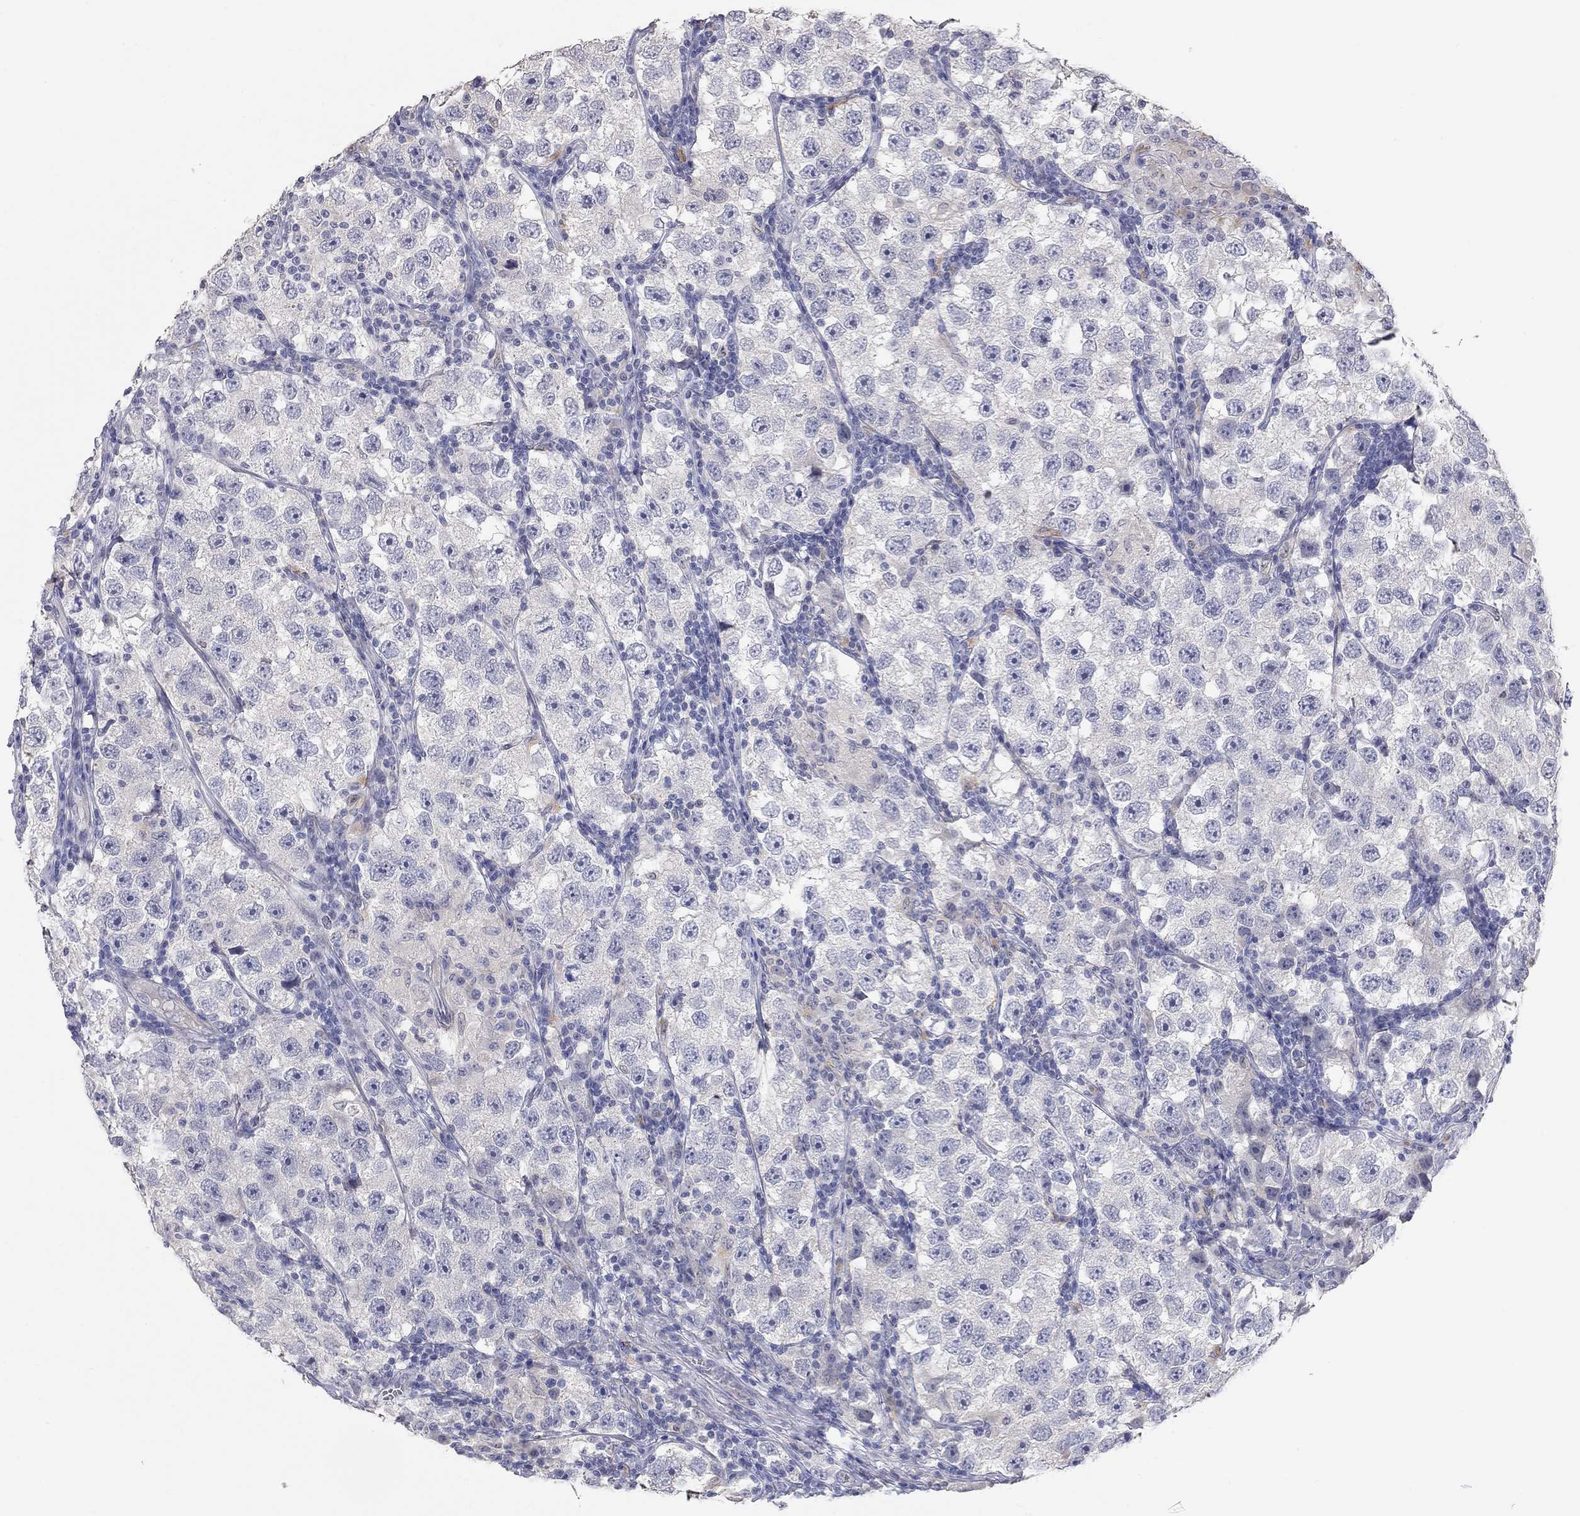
{"staining": {"intensity": "negative", "quantity": "none", "location": "none"}, "tissue": "testis cancer", "cell_type": "Tumor cells", "image_type": "cancer", "snomed": [{"axis": "morphology", "description": "Seminoma, NOS"}, {"axis": "topography", "description": "Testis"}], "caption": "Immunohistochemistry histopathology image of neoplastic tissue: testis cancer (seminoma) stained with DAB displays no significant protein staining in tumor cells.", "gene": "PAPSS2", "patient": {"sex": "male", "age": 26}}